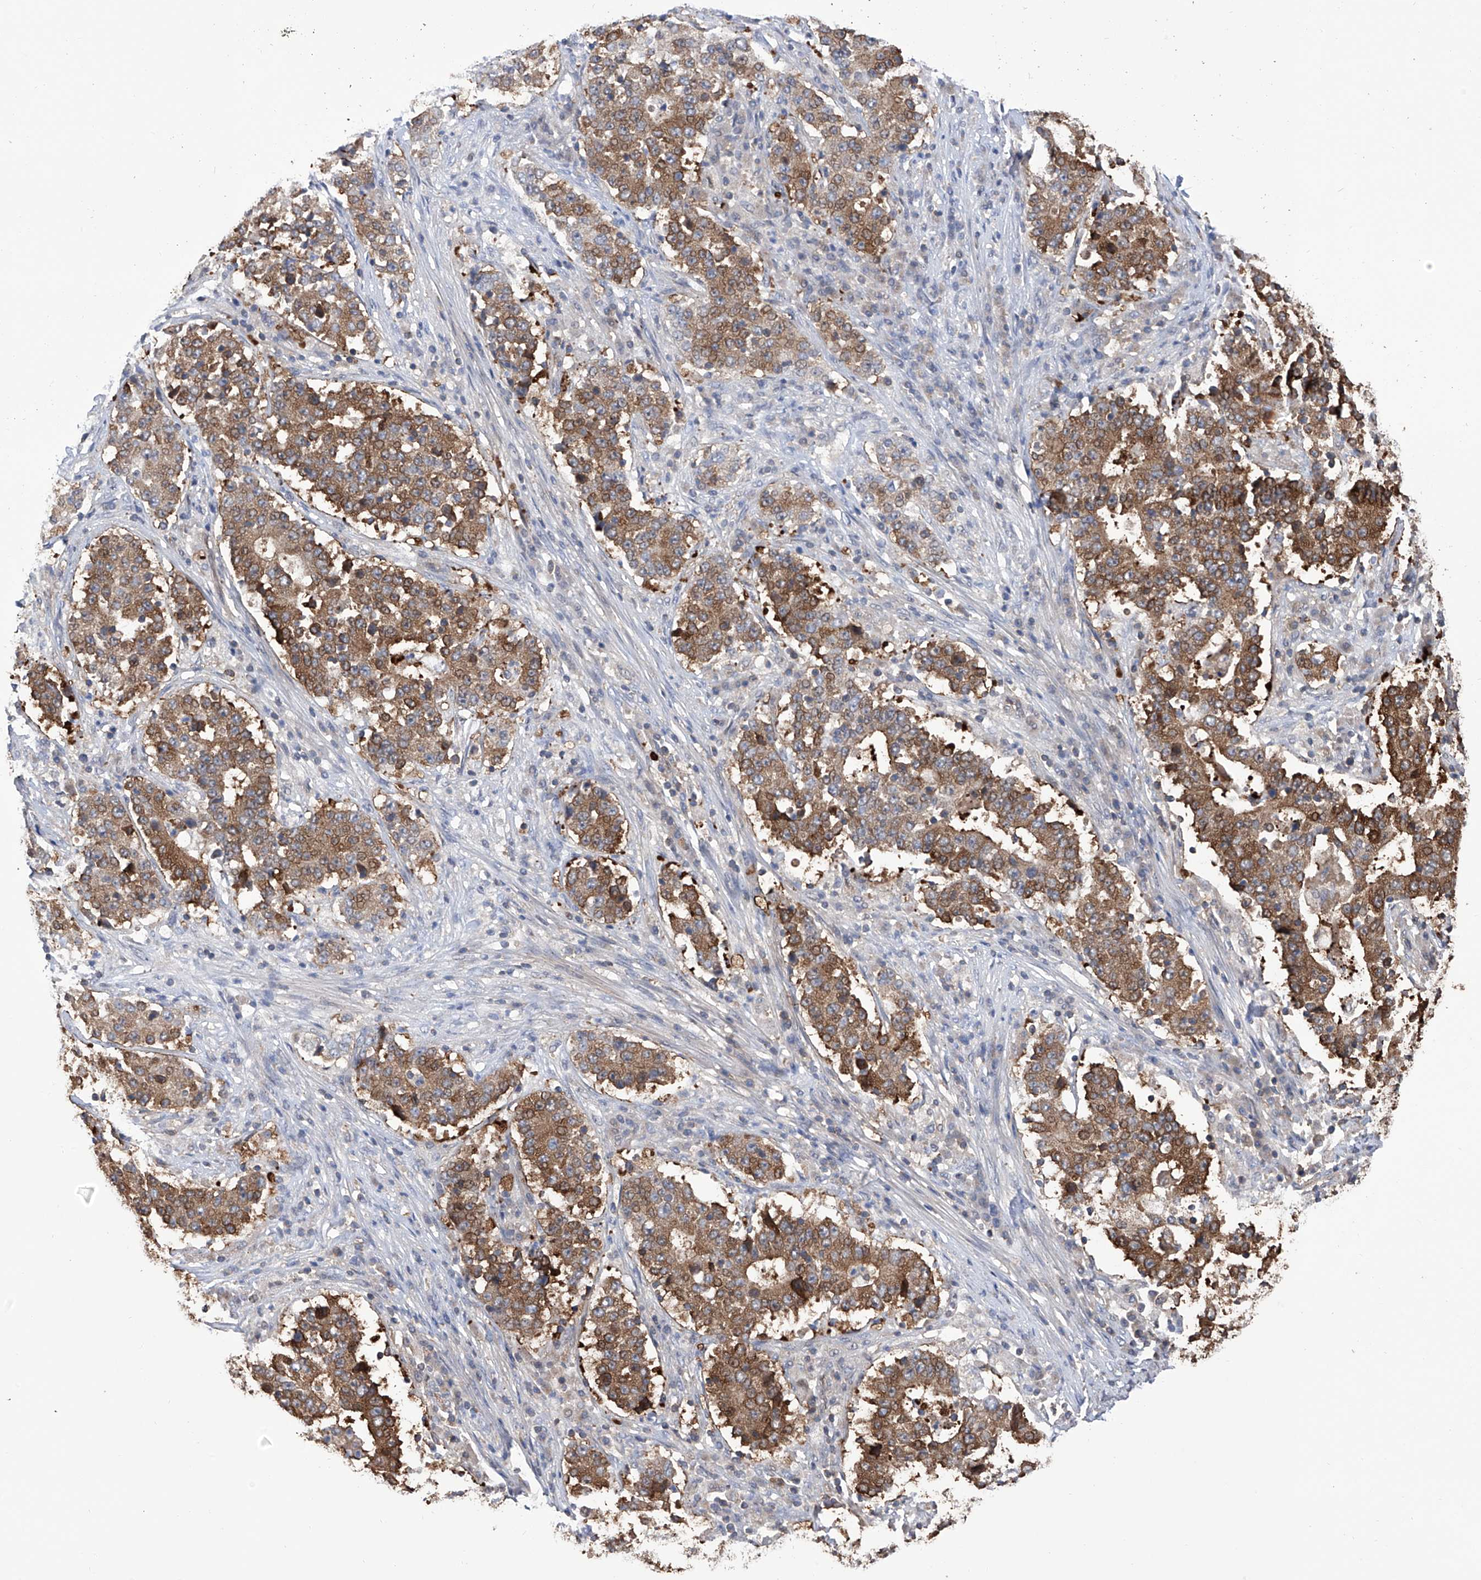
{"staining": {"intensity": "moderate", "quantity": ">75%", "location": "cytoplasmic/membranous"}, "tissue": "stomach cancer", "cell_type": "Tumor cells", "image_type": "cancer", "snomed": [{"axis": "morphology", "description": "Adenocarcinoma, NOS"}, {"axis": "topography", "description": "Stomach"}], "caption": "About >75% of tumor cells in human stomach adenocarcinoma exhibit moderate cytoplasmic/membranous protein expression as visualized by brown immunohistochemical staining.", "gene": "NUDT17", "patient": {"sex": "male", "age": 59}}